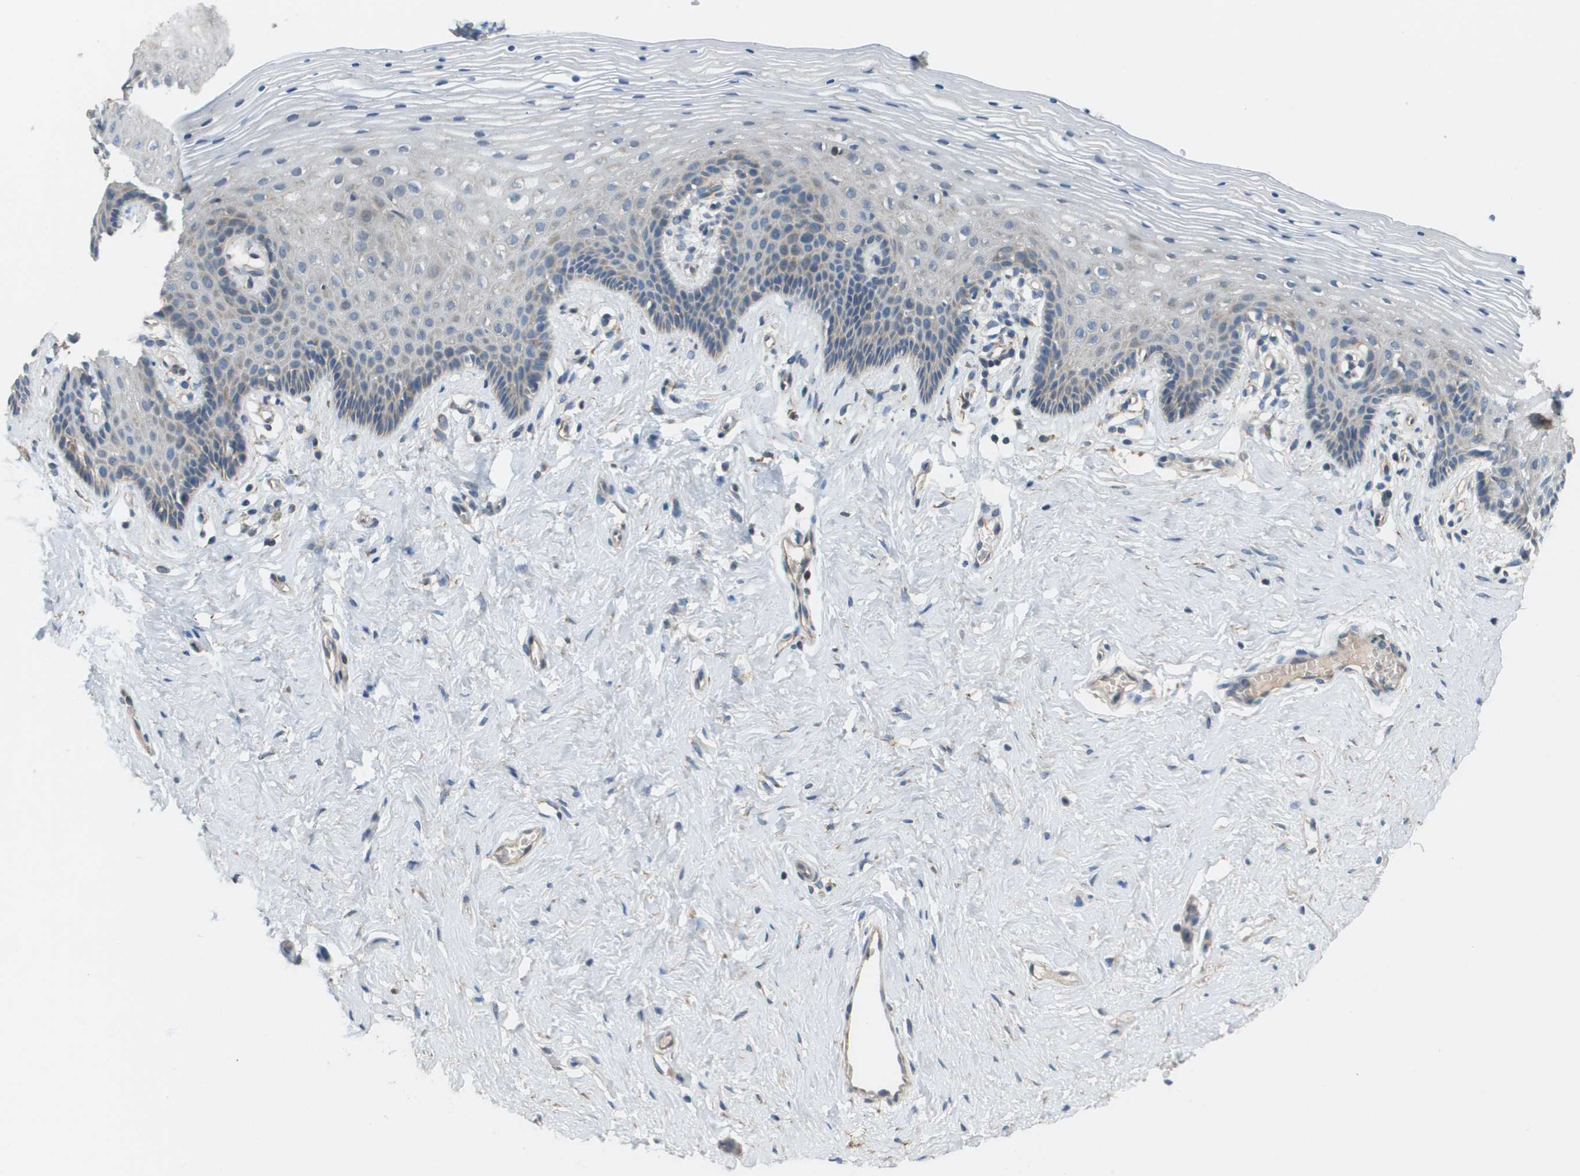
{"staining": {"intensity": "moderate", "quantity": "<25%", "location": "cytoplasmic/membranous"}, "tissue": "vagina", "cell_type": "Squamous epithelial cells", "image_type": "normal", "snomed": [{"axis": "morphology", "description": "Normal tissue, NOS"}, {"axis": "topography", "description": "Vagina"}], "caption": "Unremarkable vagina was stained to show a protein in brown. There is low levels of moderate cytoplasmic/membranous positivity in about <25% of squamous epithelial cells. (IHC, brightfield microscopy, high magnification).", "gene": "NRK", "patient": {"sex": "female", "age": 32}}